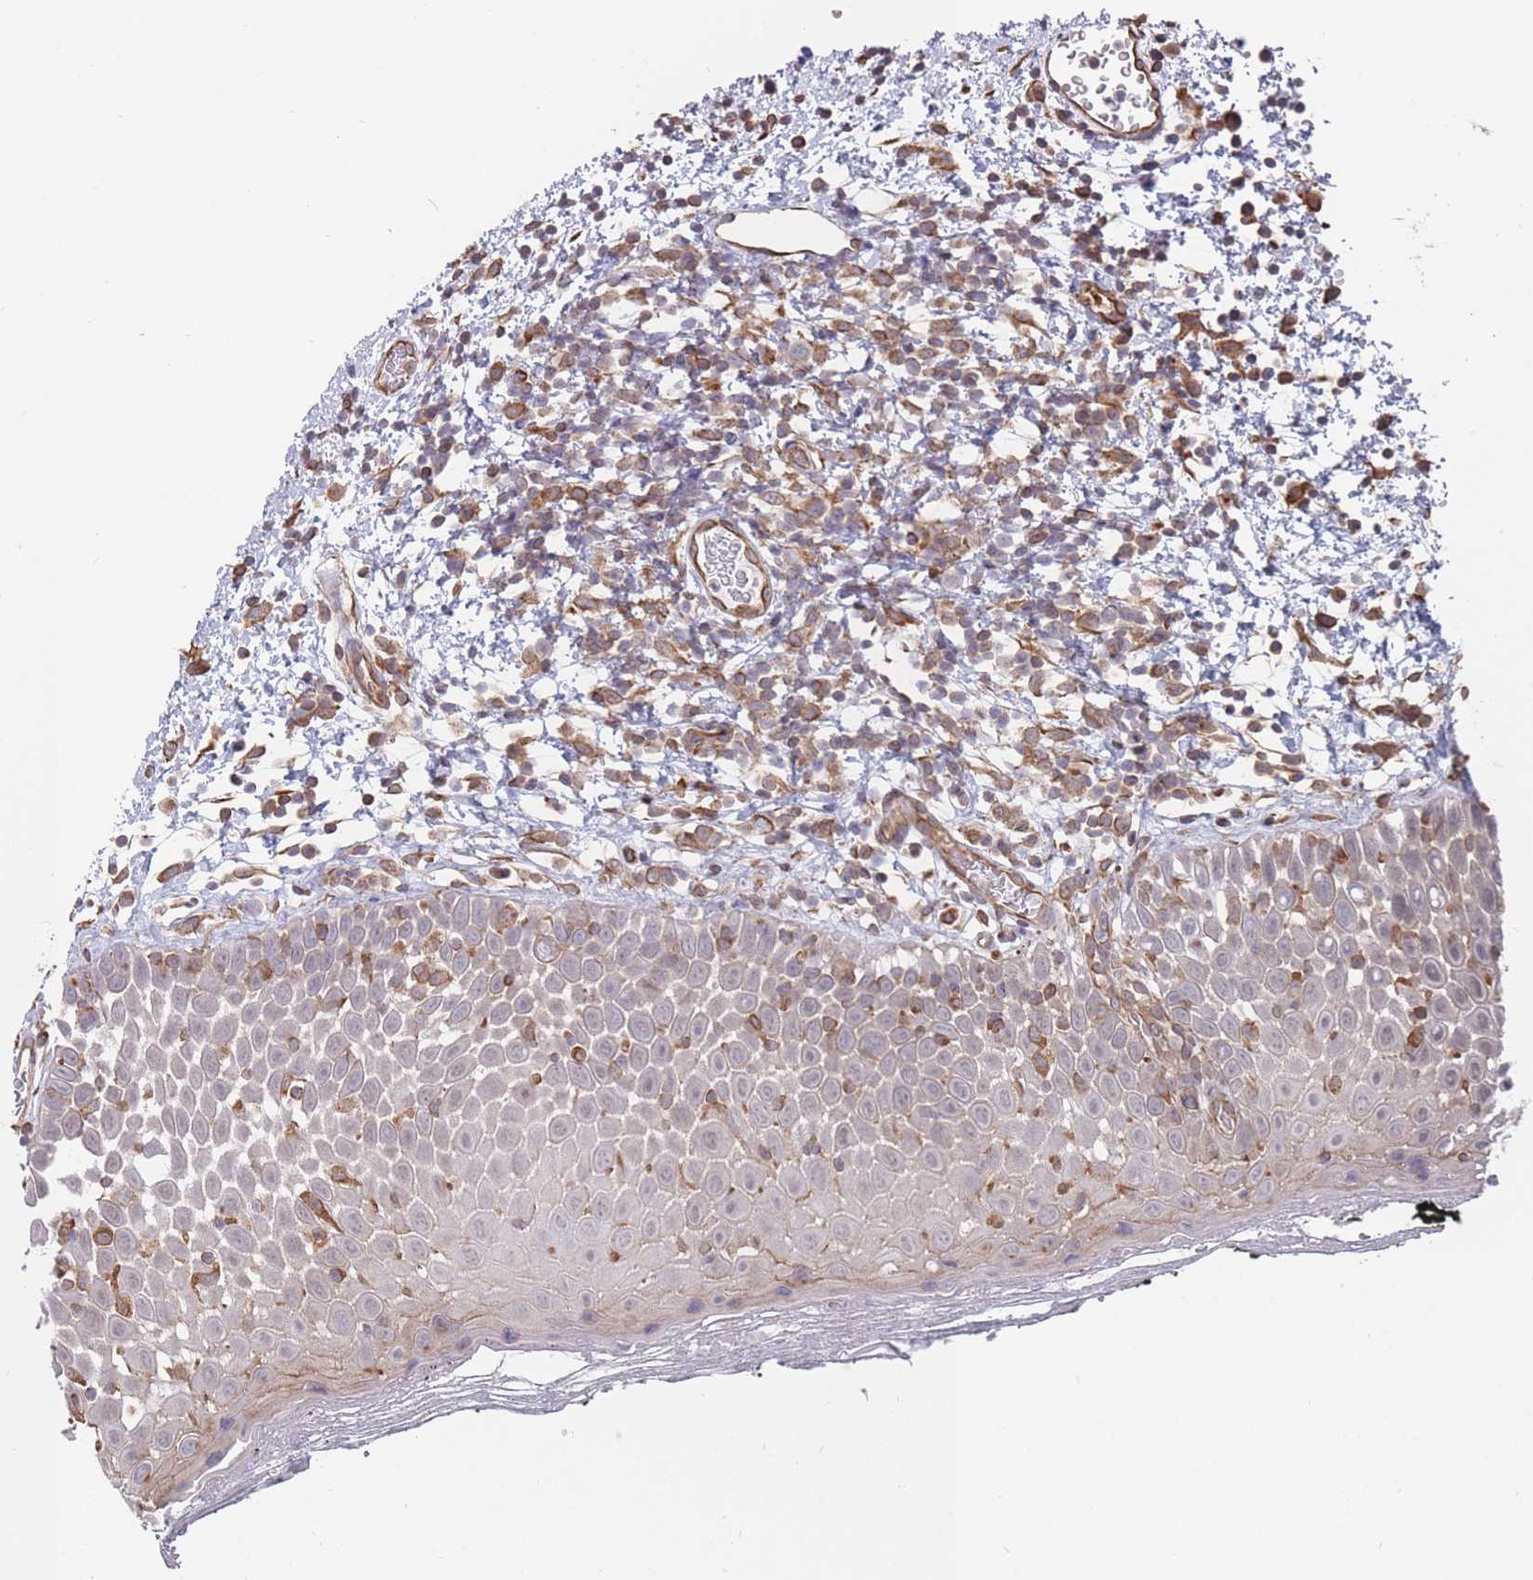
{"staining": {"intensity": "moderate", "quantity": "<25%", "location": "cytoplasmic/membranous"}, "tissue": "oral mucosa", "cell_type": "Squamous epithelial cells", "image_type": "normal", "snomed": [{"axis": "morphology", "description": "Normal tissue, NOS"}, {"axis": "morphology", "description": "Squamous cell carcinoma, NOS"}, {"axis": "topography", "description": "Oral tissue"}, {"axis": "topography", "description": "Tounge, NOS"}, {"axis": "topography", "description": "Head-Neck"}], "caption": "Protein expression analysis of normal oral mucosa displays moderate cytoplasmic/membranous staining in approximately <25% of squamous epithelial cells.", "gene": "SLC1A6", "patient": {"sex": "male", "age": 76}}